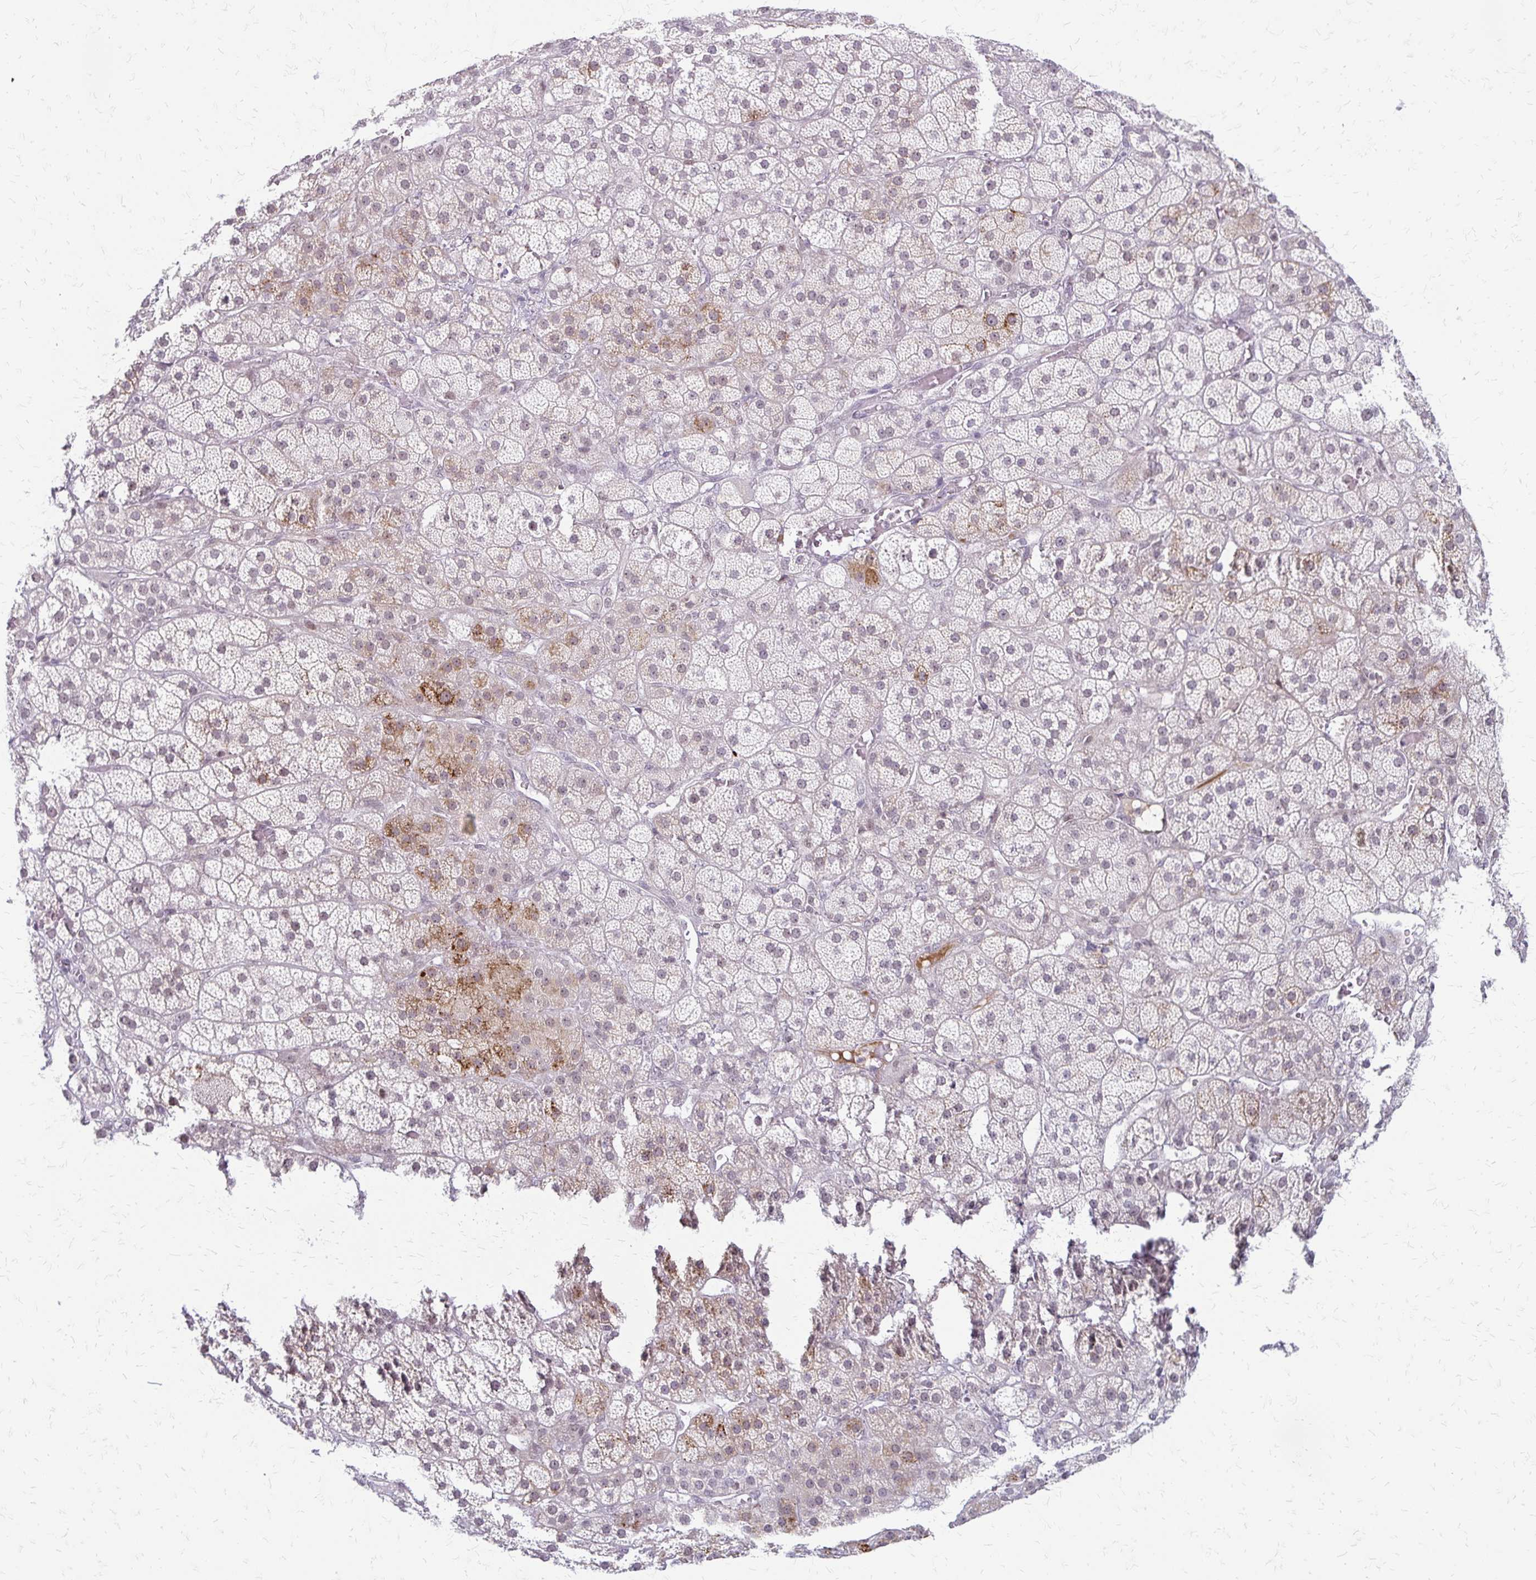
{"staining": {"intensity": "weak", "quantity": "25%-75%", "location": "cytoplasmic/membranous,nuclear"}, "tissue": "adrenal gland", "cell_type": "Glandular cells", "image_type": "normal", "snomed": [{"axis": "morphology", "description": "Normal tissue, NOS"}, {"axis": "topography", "description": "Adrenal gland"}], "caption": "Glandular cells demonstrate weak cytoplasmic/membranous,nuclear positivity in about 25%-75% of cells in unremarkable adrenal gland. Nuclei are stained in blue.", "gene": "EED", "patient": {"sex": "male", "age": 57}}